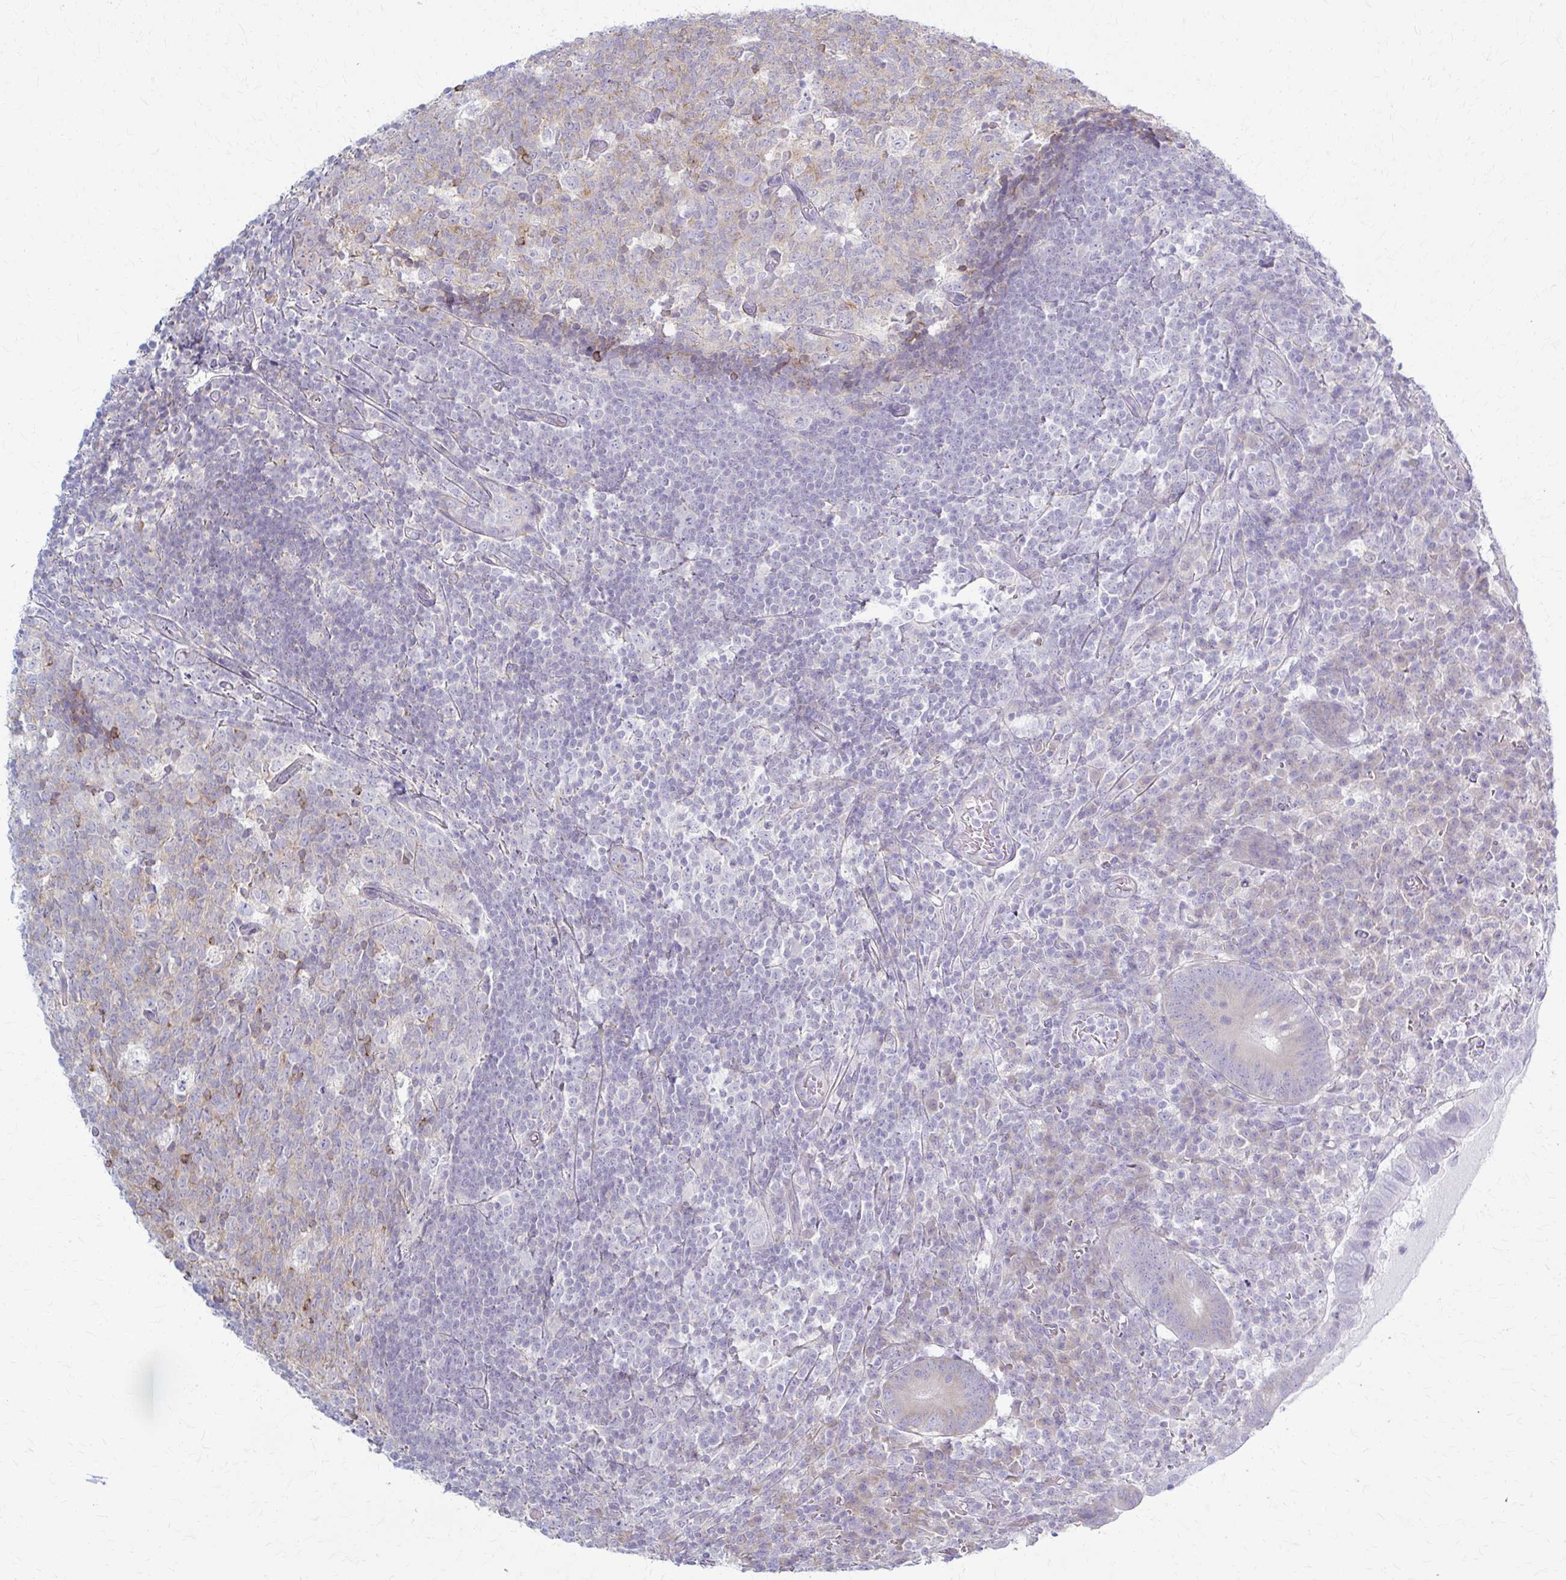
{"staining": {"intensity": "weak", "quantity": "25%-75%", "location": "cytoplasmic/membranous"}, "tissue": "appendix", "cell_type": "Glandular cells", "image_type": "normal", "snomed": [{"axis": "morphology", "description": "Normal tissue, NOS"}, {"axis": "topography", "description": "Appendix"}], "caption": "Appendix stained with DAB (3,3'-diaminobenzidine) IHC demonstrates low levels of weak cytoplasmic/membranous staining in about 25%-75% of glandular cells. (DAB (3,3'-diaminobenzidine) = brown stain, brightfield microscopy at high magnification).", "gene": "PRKRA", "patient": {"sex": "male", "age": 18}}